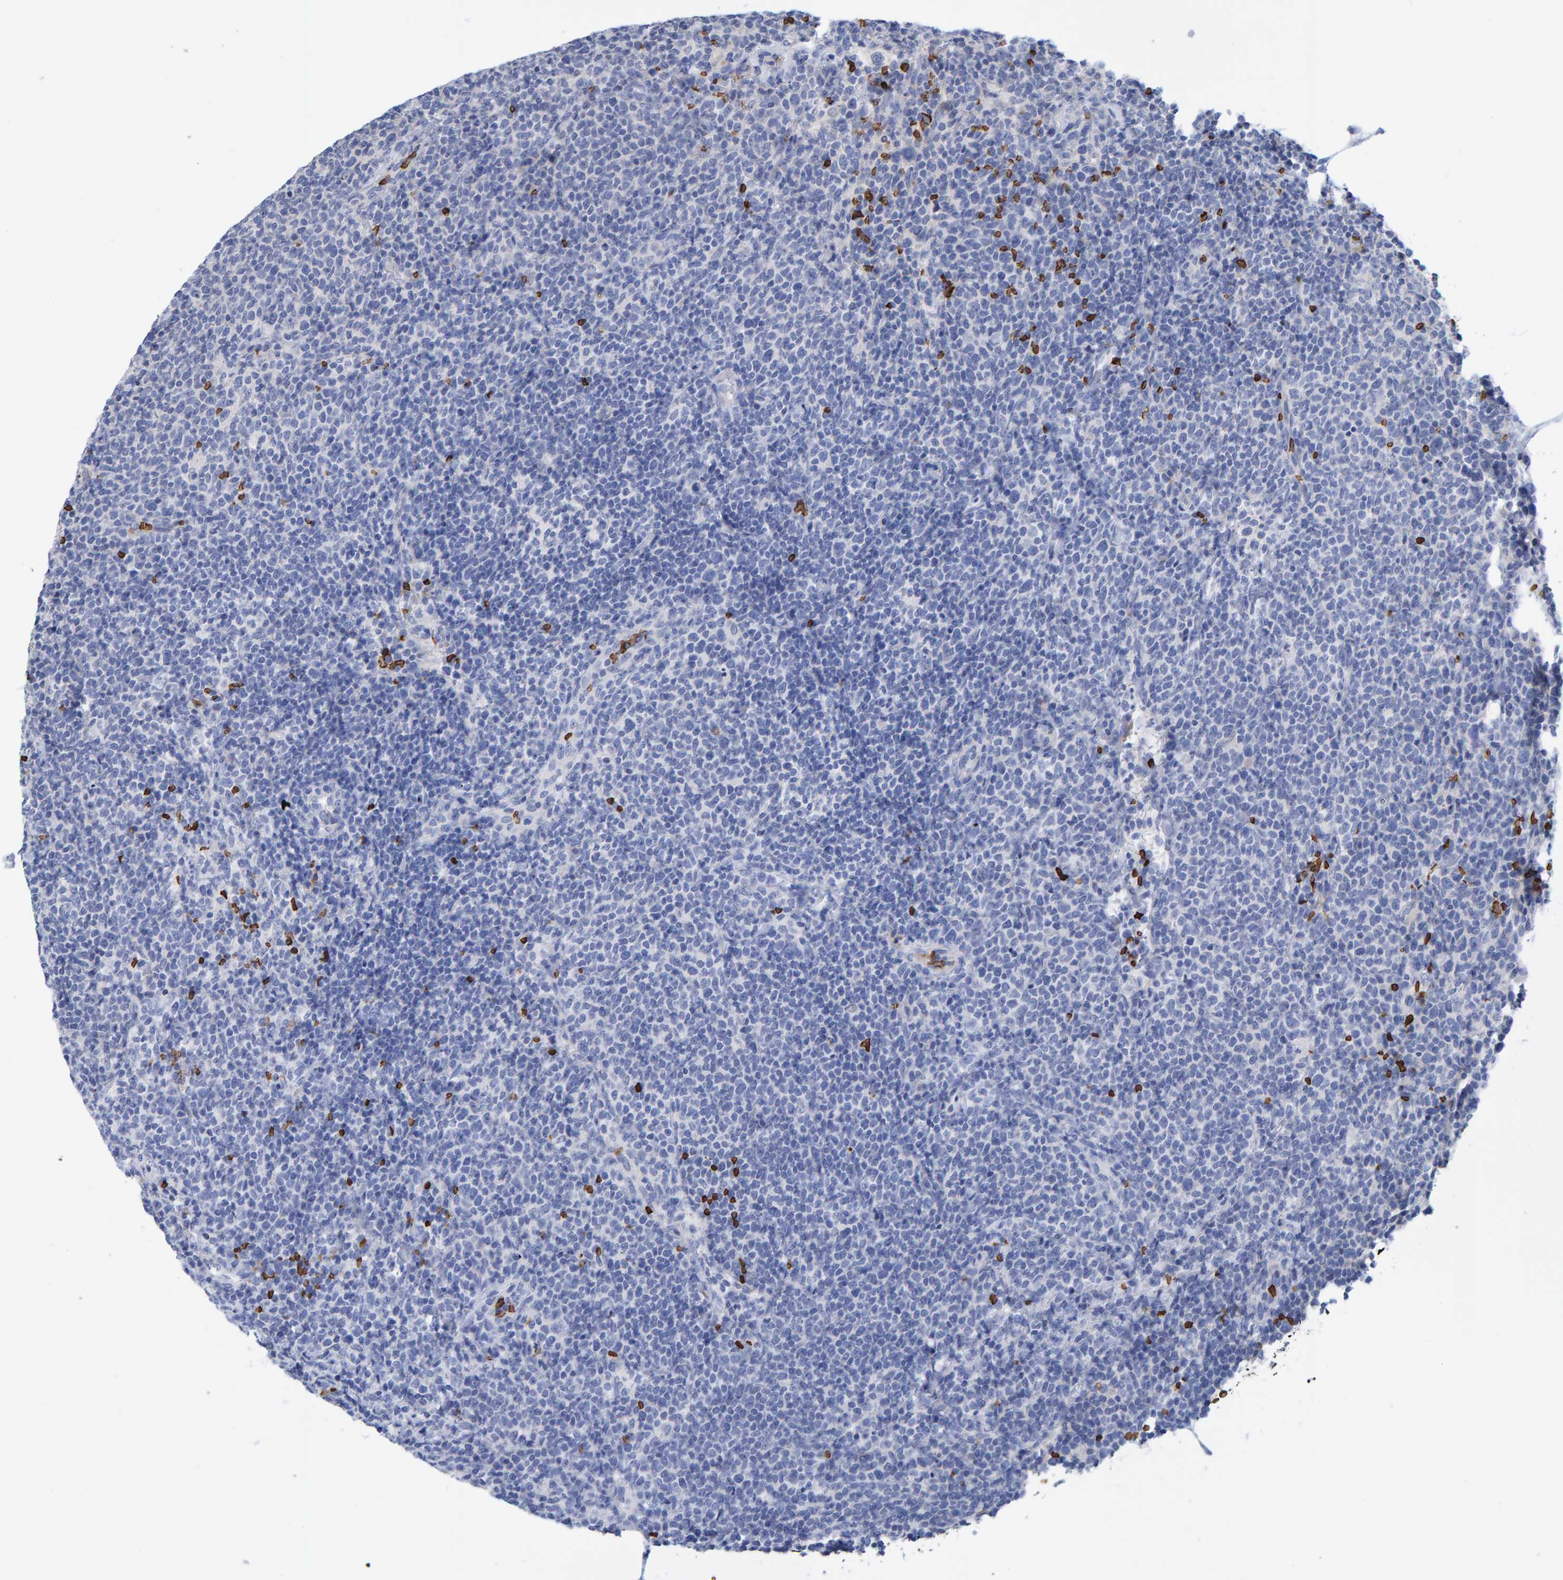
{"staining": {"intensity": "negative", "quantity": "none", "location": "none"}, "tissue": "lymphoma", "cell_type": "Tumor cells", "image_type": "cancer", "snomed": [{"axis": "morphology", "description": "Malignant lymphoma, non-Hodgkin's type, High grade"}, {"axis": "topography", "description": "Lymph node"}], "caption": "This is an IHC micrograph of malignant lymphoma, non-Hodgkin's type (high-grade). There is no expression in tumor cells.", "gene": "VPS9D1", "patient": {"sex": "male", "age": 61}}